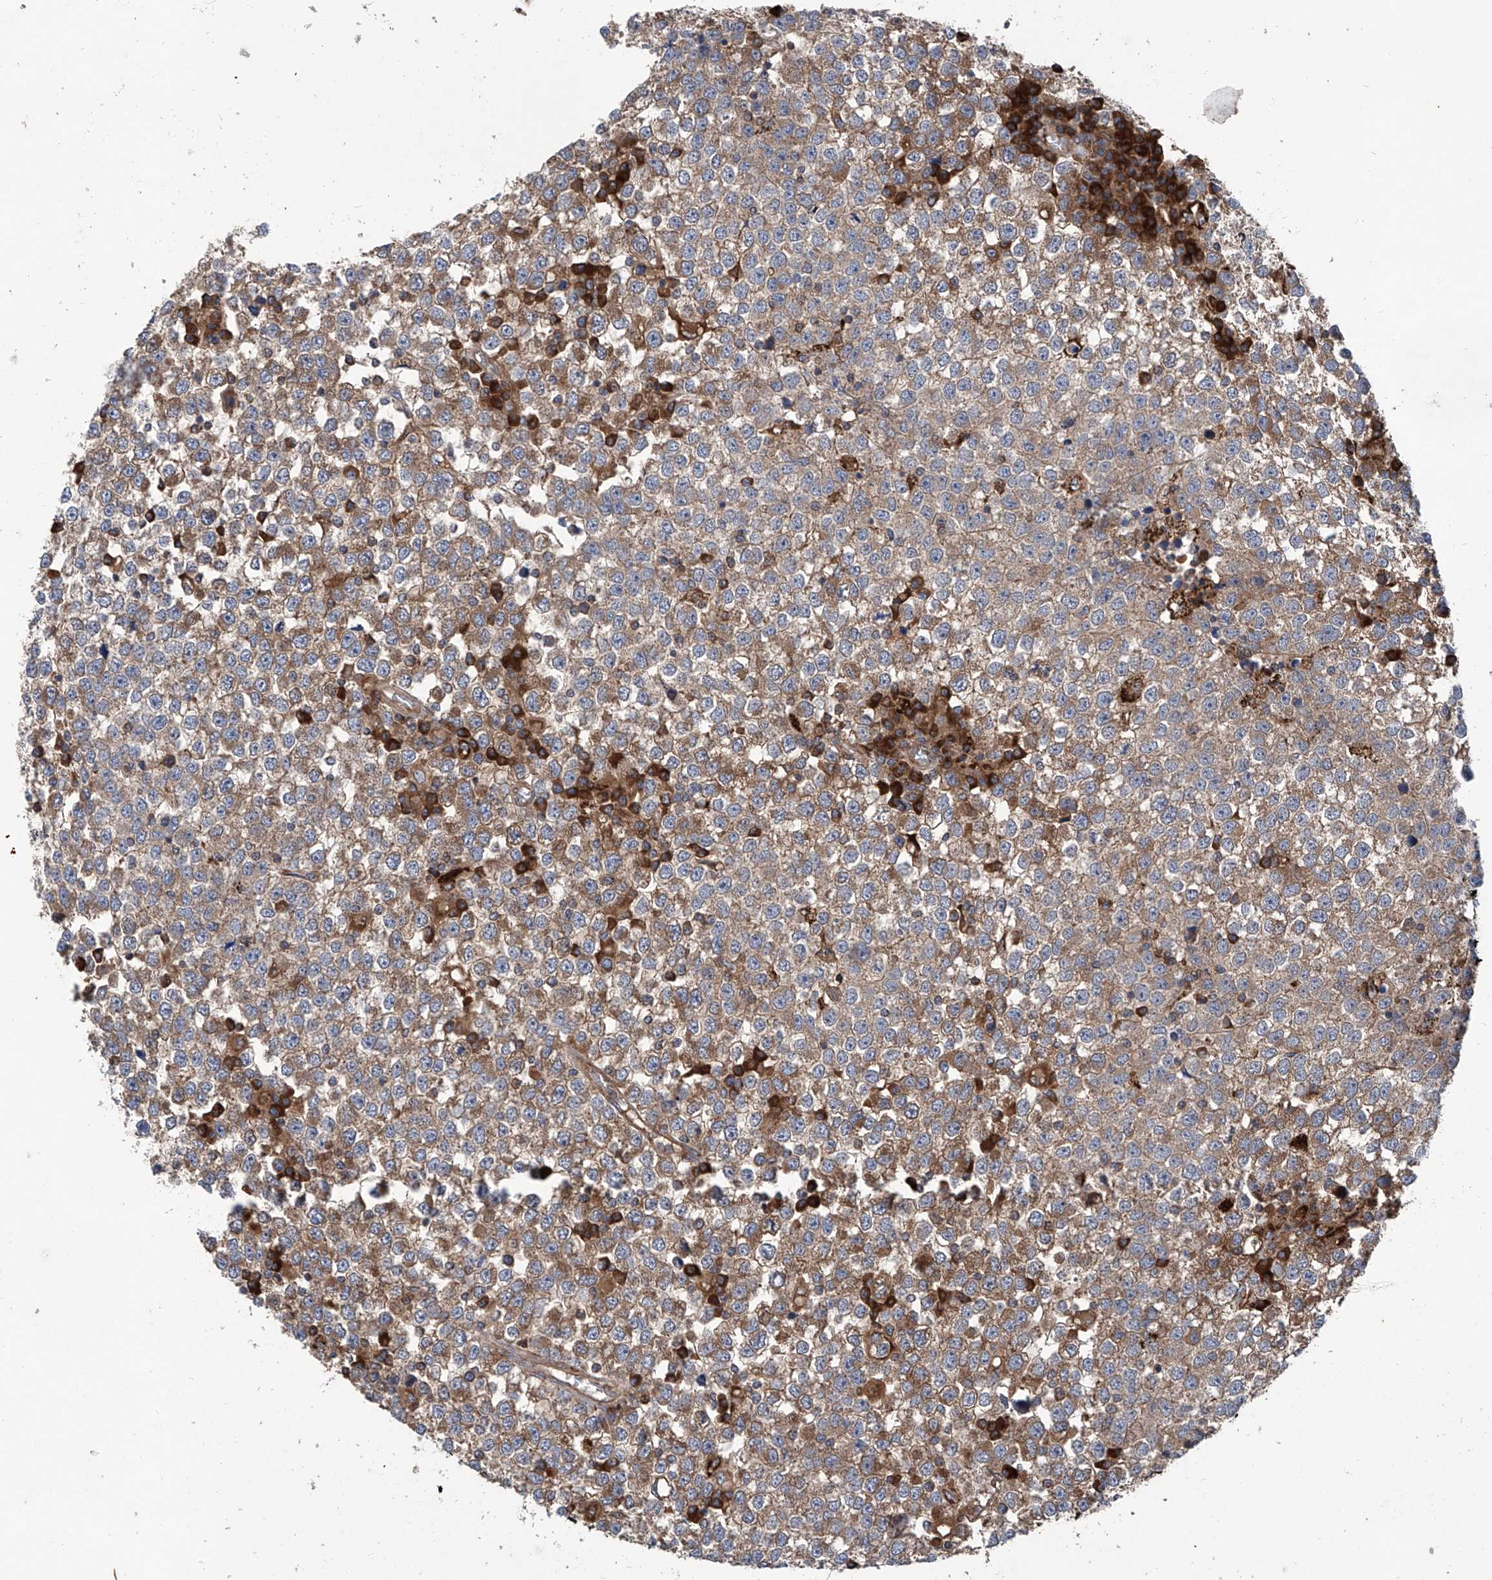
{"staining": {"intensity": "moderate", "quantity": ">75%", "location": "cytoplasmic/membranous"}, "tissue": "testis cancer", "cell_type": "Tumor cells", "image_type": "cancer", "snomed": [{"axis": "morphology", "description": "Seminoma, NOS"}, {"axis": "topography", "description": "Testis"}], "caption": "This histopathology image exhibits IHC staining of human testis cancer (seminoma), with medium moderate cytoplasmic/membranous positivity in approximately >75% of tumor cells.", "gene": "ASCC3", "patient": {"sex": "male", "age": 65}}